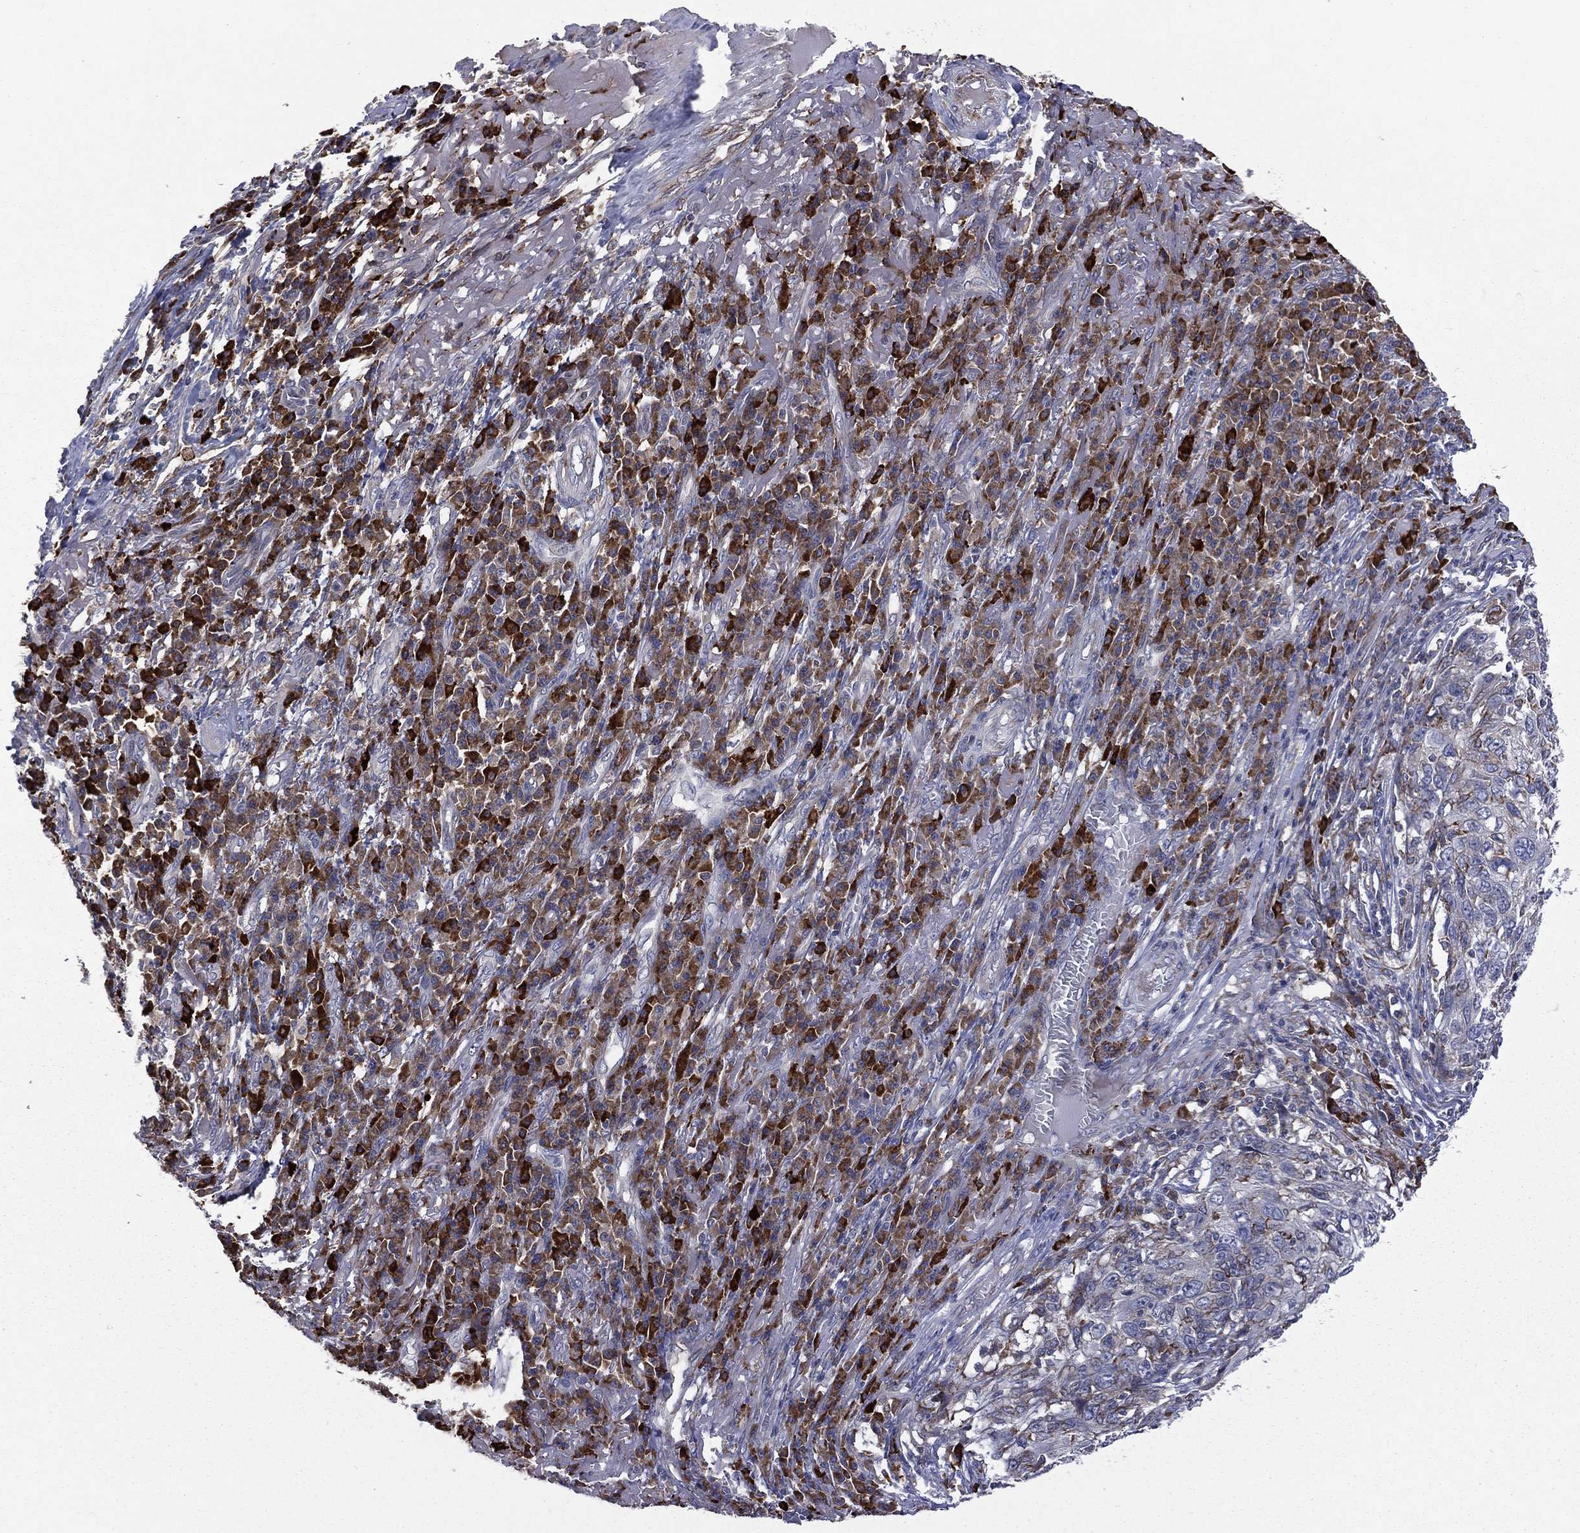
{"staining": {"intensity": "strong", "quantity": "25%-75%", "location": "cytoplasmic/membranous"}, "tissue": "skin cancer", "cell_type": "Tumor cells", "image_type": "cancer", "snomed": [{"axis": "morphology", "description": "Squamous cell carcinoma, NOS"}, {"axis": "topography", "description": "Skin"}], "caption": "A brown stain labels strong cytoplasmic/membranous staining of a protein in squamous cell carcinoma (skin) tumor cells.", "gene": "C20orf96", "patient": {"sex": "male", "age": 92}}